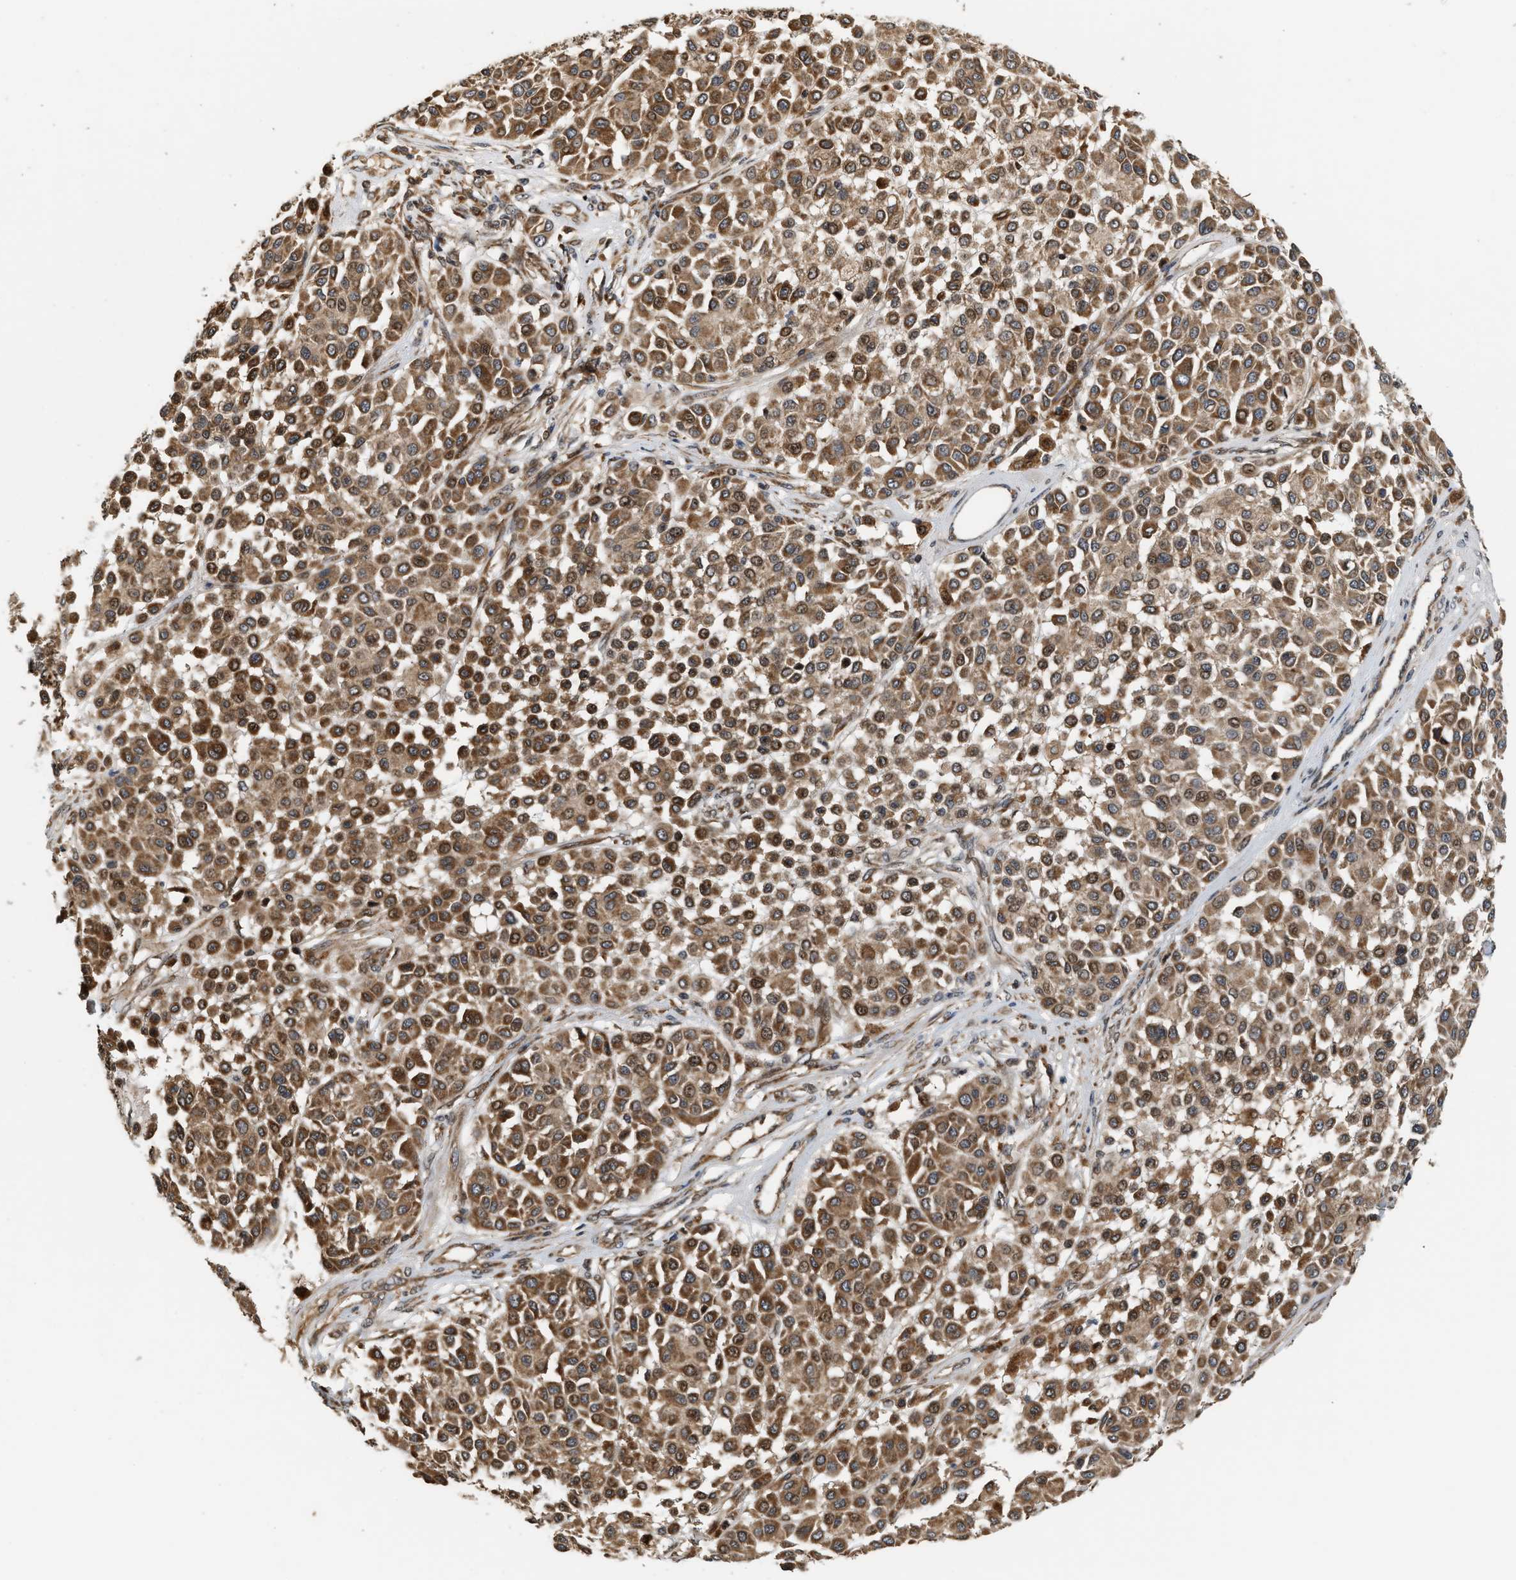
{"staining": {"intensity": "moderate", "quantity": ">75%", "location": "cytoplasmic/membranous,nuclear"}, "tissue": "melanoma", "cell_type": "Tumor cells", "image_type": "cancer", "snomed": [{"axis": "morphology", "description": "Malignant melanoma, Metastatic site"}, {"axis": "topography", "description": "Soft tissue"}], "caption": "Moderate cytoplasmic/membranous and nuclear positivity is seen in about >75% of tumor cells in melanoma. (DAB = brown stain, brightfield microscopy at high magnification).", "gene": "ELP2", "patient": {"sex": "male", "age": 41}}